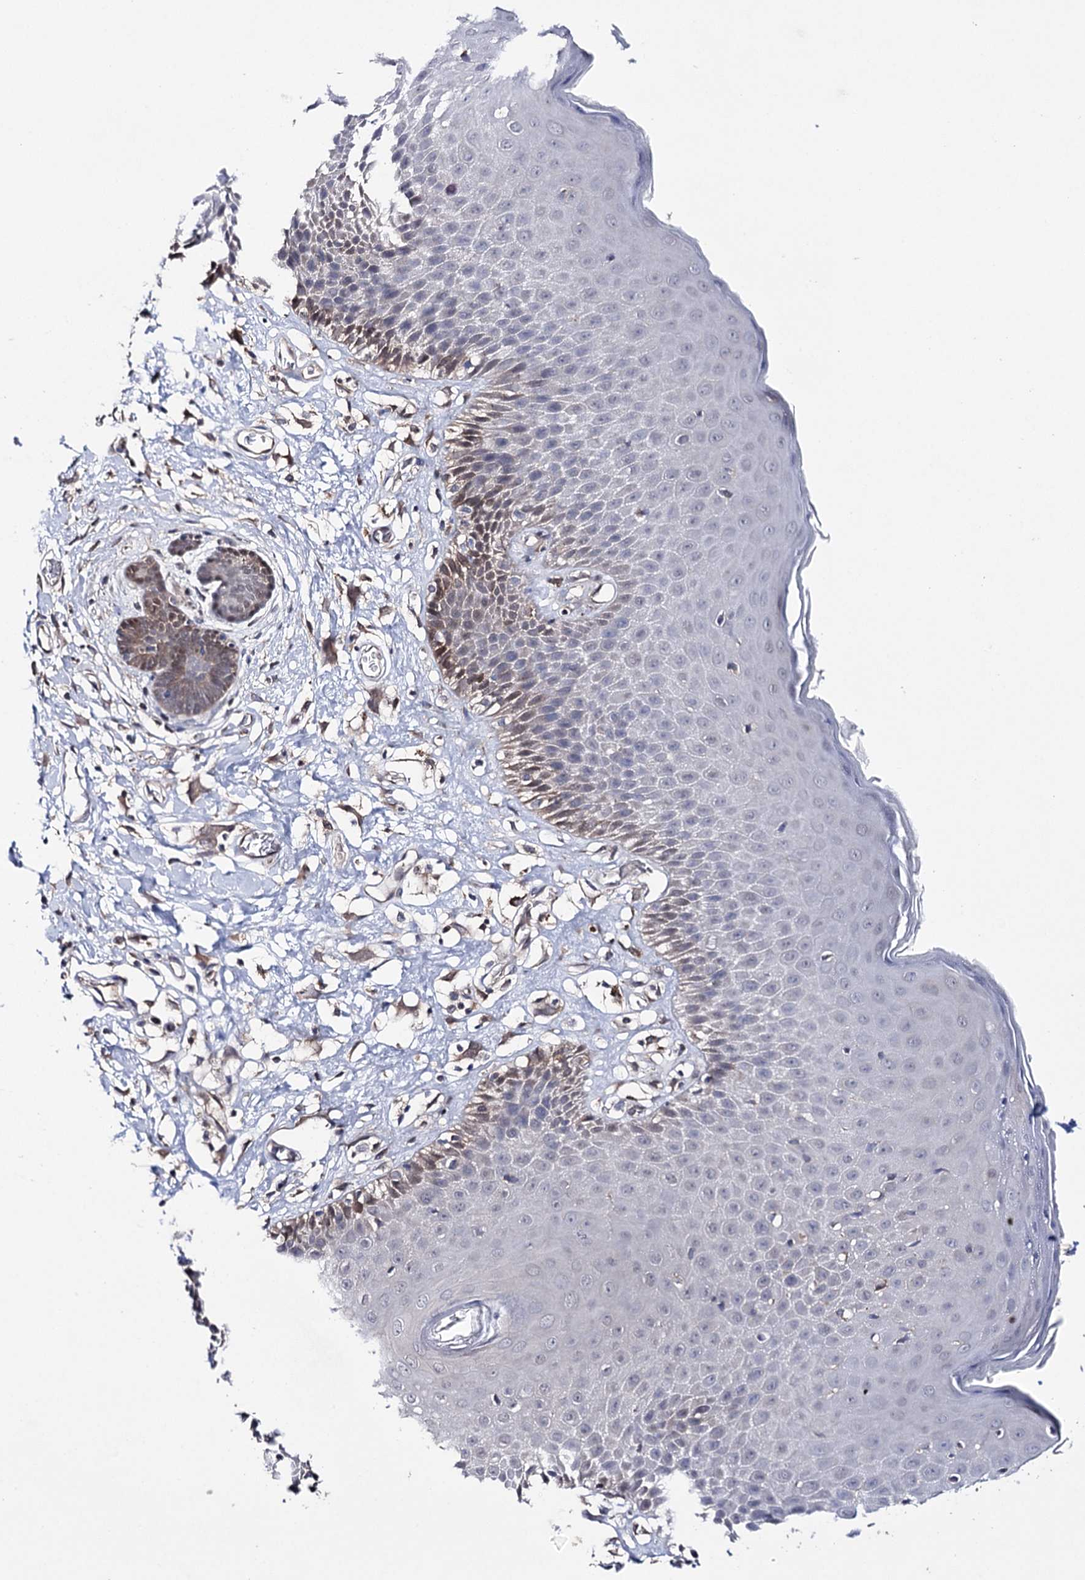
{"staining": {"intensity": "moderate", "quantity": "25%-75%", "location": "cytoplasmic/membranous"}, "tissue": "skin", "cell_type": "Epidermal cells", "image_type": "normal", "snomed": [{"axis": "morphology", "description": "Normal tissue, NOS"}, {"axis": "topography", "description": "Vulva"}], "caption": "Skin stained with DAB immunohistochemistry displays medium levels of moderate cytoplasmic/membranous staining in approximately 25%-75% of epidermal cells. The staining was performed using DAB (3,3'-diaminobenzidine), with brown indicating positive protein expression. Nuclei are stained blue with hematoxylin.", "gene": "PTER", "patient": {"sex": "female", "age": 68}}